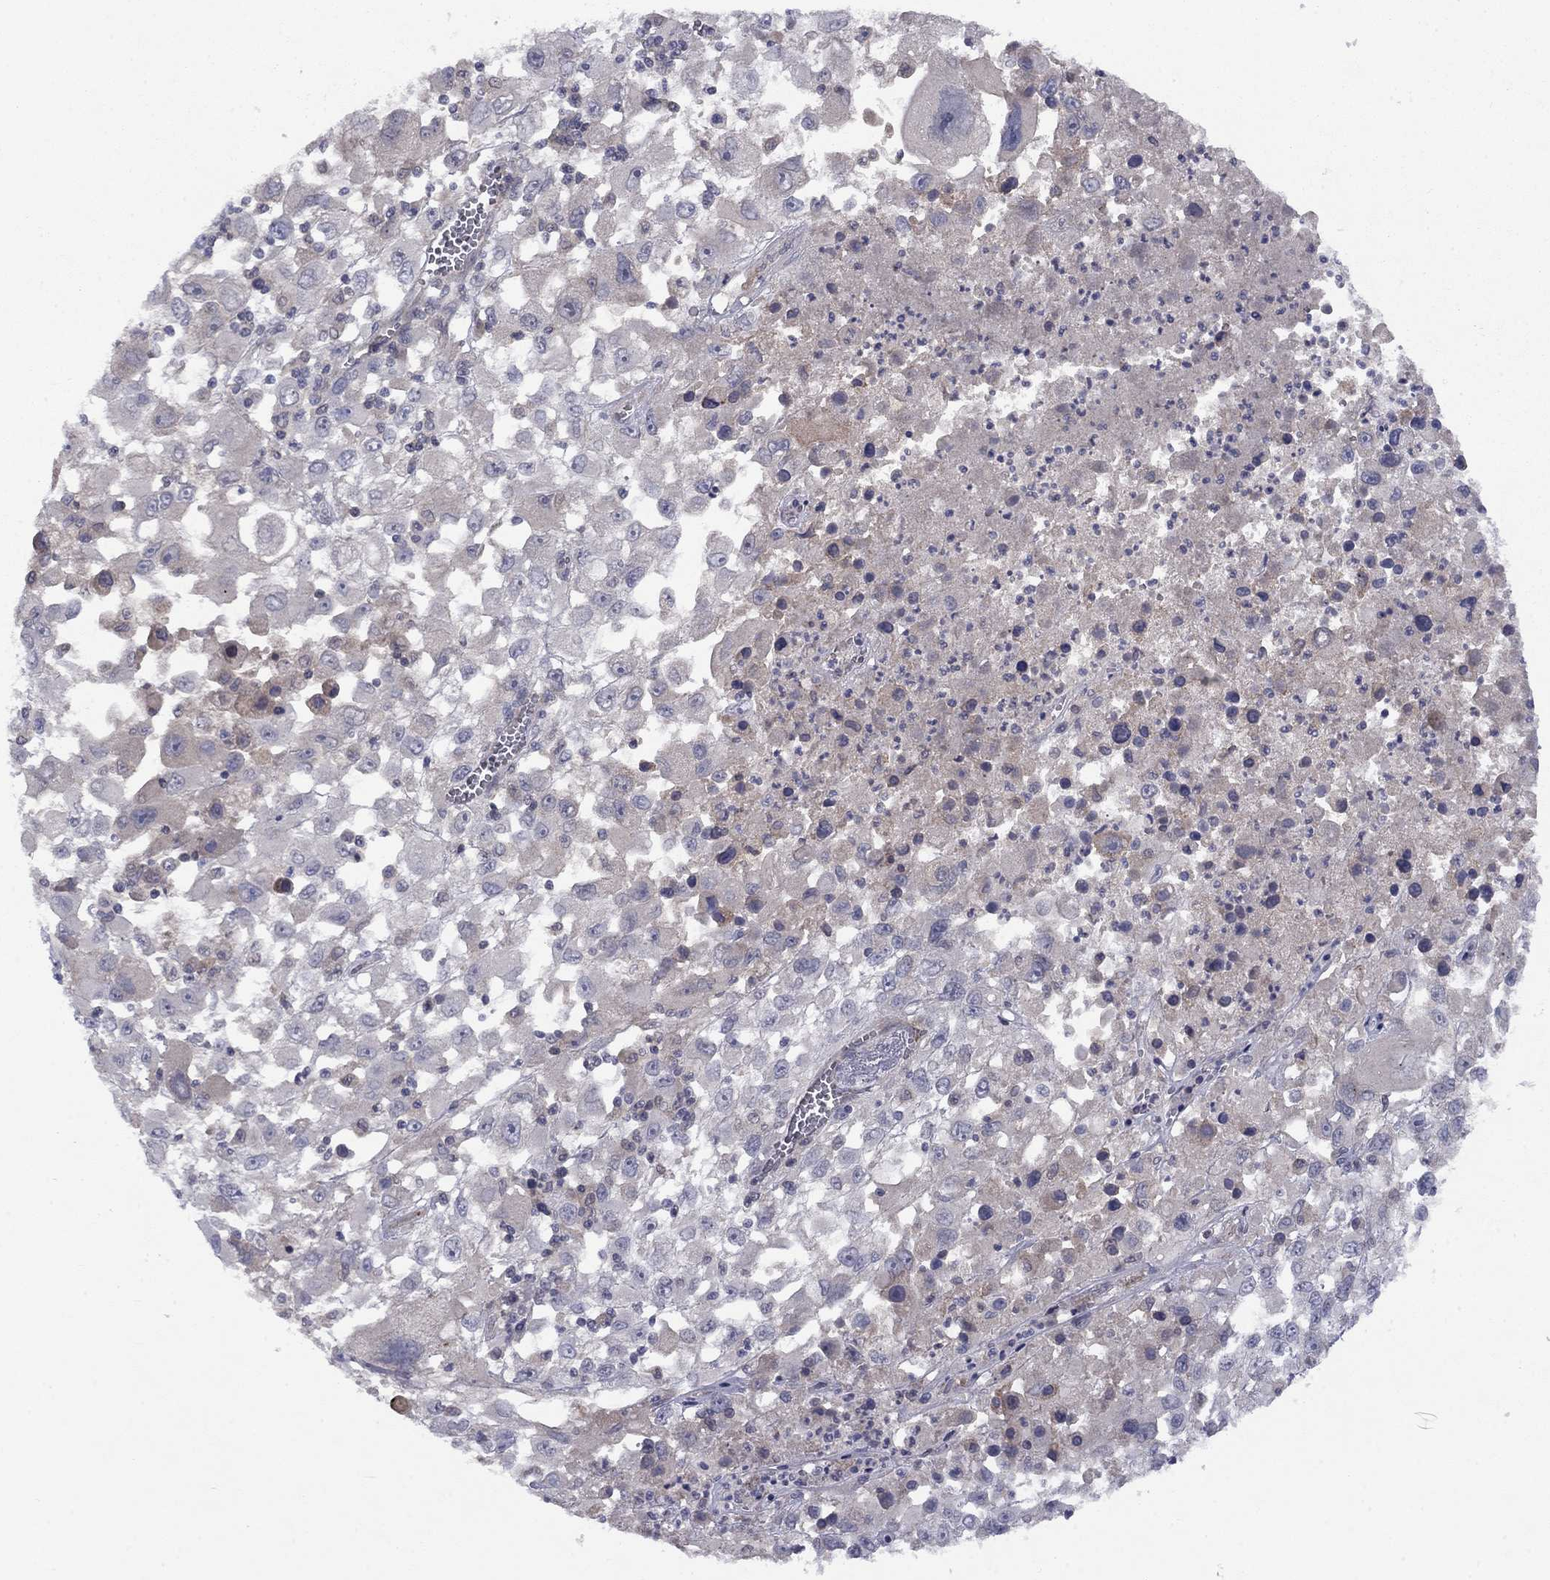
{"staining": {"intensity": "negative", "quantity": "none", "location": "none"}, "tissue": "melanoma", "cell_type": "Tumor cells", "image_type": "cancer", "snomed": [{"axis": "morphology", "description": "Malignant melanoma, Metastatic site"}, {"axis": "topography", "description": "Soft tissue"}], "caption": "This is a image of immunohistochemistry staining of melanoma, which shows no positivity in tumor cells.", "gene": "CACNA1A", "patient": {"sex": "male", "age": 50}}